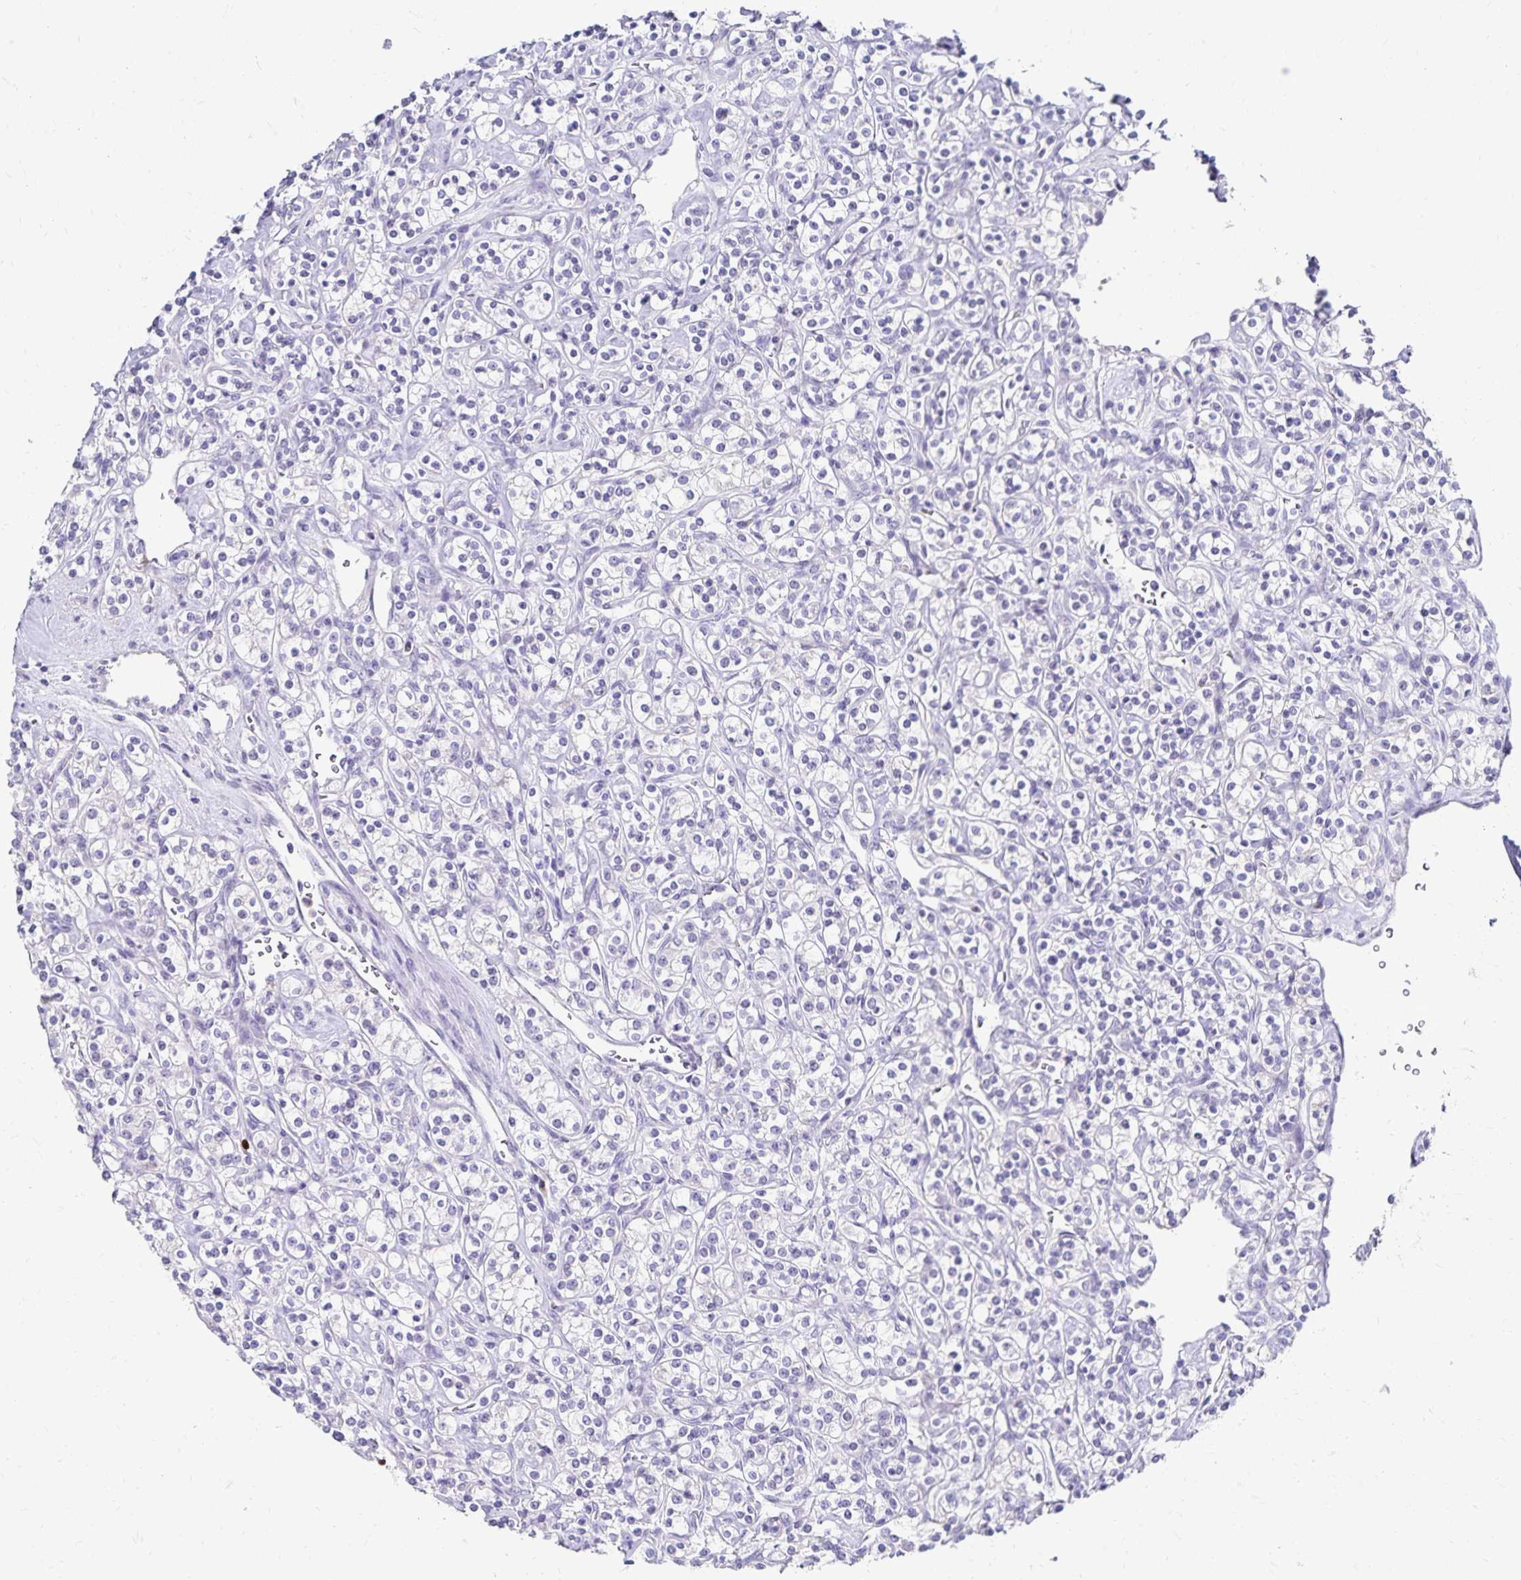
{"staining": {"intensity": "negative", "quantity": "none", "location": "none"}, "tissue": "renal cancer", "cell_type": "Tumor cells", "image_type": "cancer", "snomed": [{"axis": "morphology", "description": "Adenocarcinoma, NOS"}, {"axis": "topography", "description": "Kidney"}], "caption": "Immunohistochemistry of renal cancer (adenocarcinoma) displays no positivity in tumor cells.", "gene": "PAX5", "patient": {"sex": "male", "age": 77}}